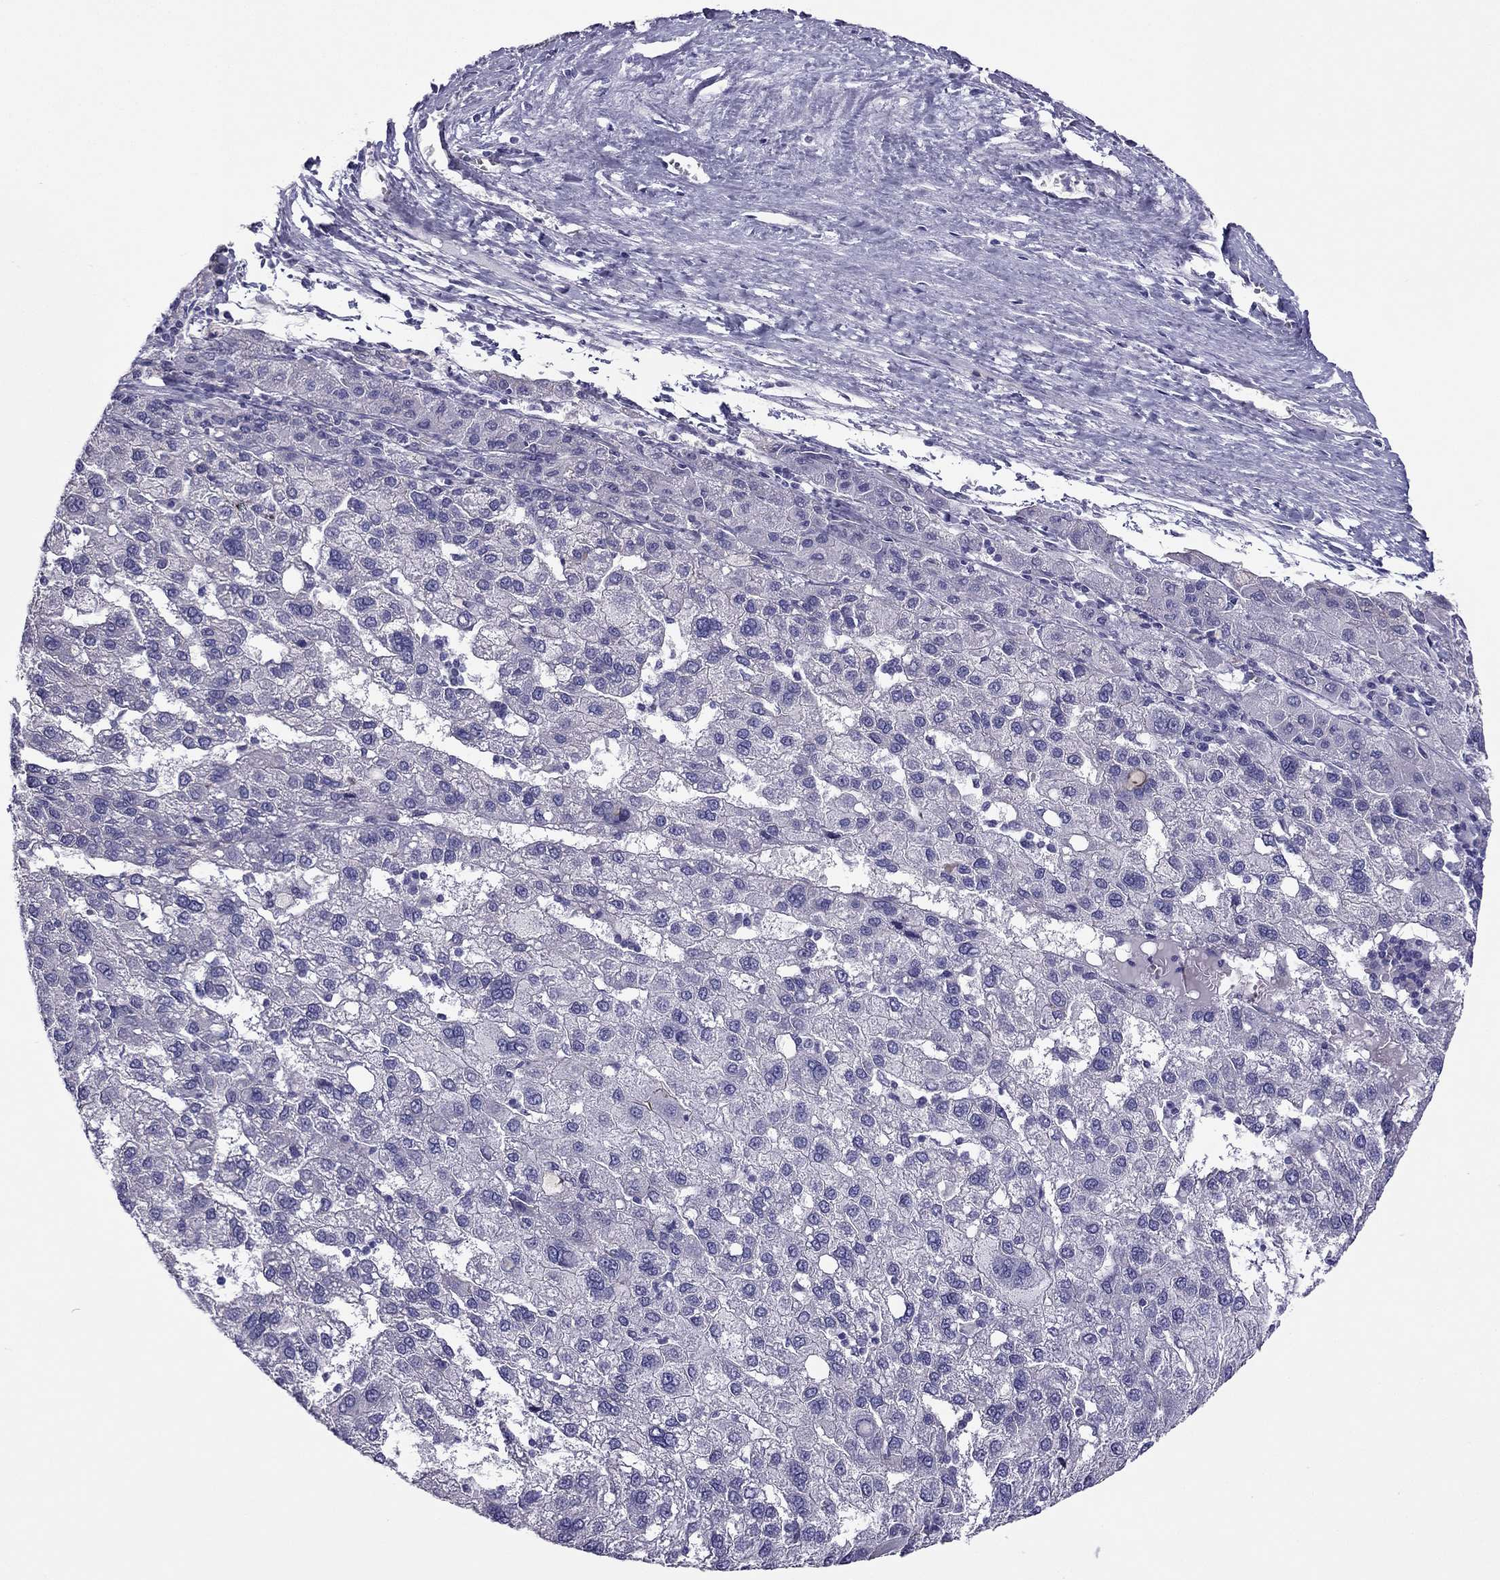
{"staining": {"intensity": "negative", "quantity": "none", "location": "none"}, "tissue": "liver cancer", "cell_type": "Tumor cells", "image_type": "cancer", "snomed": [{"axis": "morphology", "description": "Carcinoma, Hepatocellular, NOS"}, {"axis": "topography", "description": "Liver"}], "caption": "The micrograph displays no staining of tumor cells in hepatocellular carcinoma (liver).", "gene": "PDE6A", "patient": {"sex": "female", "age": 82}}